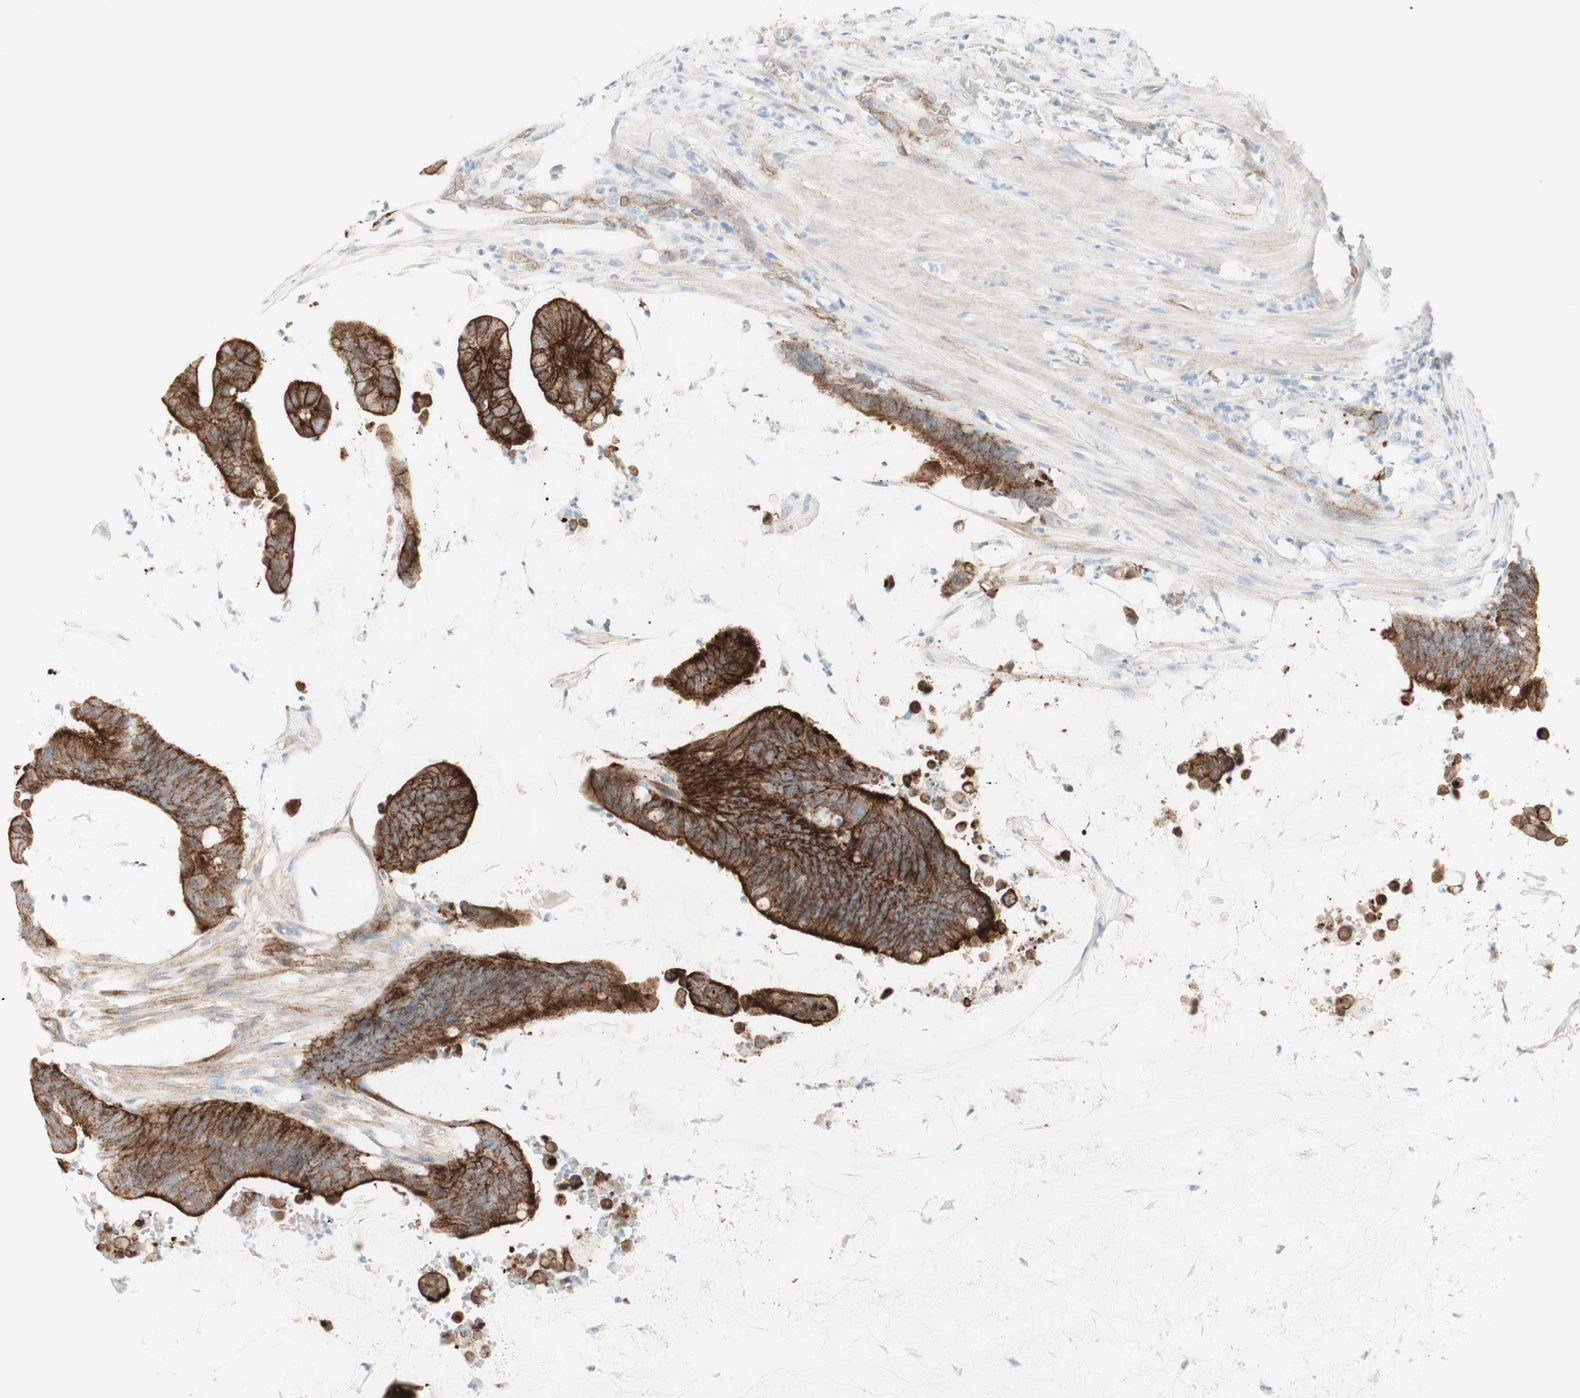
{"staining": {"intensity": "strong", "quantity": ">75%", "location": "cytoplasmic/membranous"}, "tissue": "colorectal cancer", "cell_type": "Tumor cells", "image_type": "cancer", "snomed": [{"axis": "morphology", "description": "Adenocarcinoma, NOS"}, {"axis": "topography", "description": "Rectum"}], "caption": "A photomicrograph of human colorectal cancer (adenocarcinoma) stained for a protein shows strong cytoplasmic/membranous brown staining in tumor cells. (Stains: DAB (3,3'-diaminobenzidine) in brown, nuclei in blue, Microscopy: brightfield microscopy at high magnification).", "gene": "MYO6", "patient": {"sex": "female", "age": 66}}